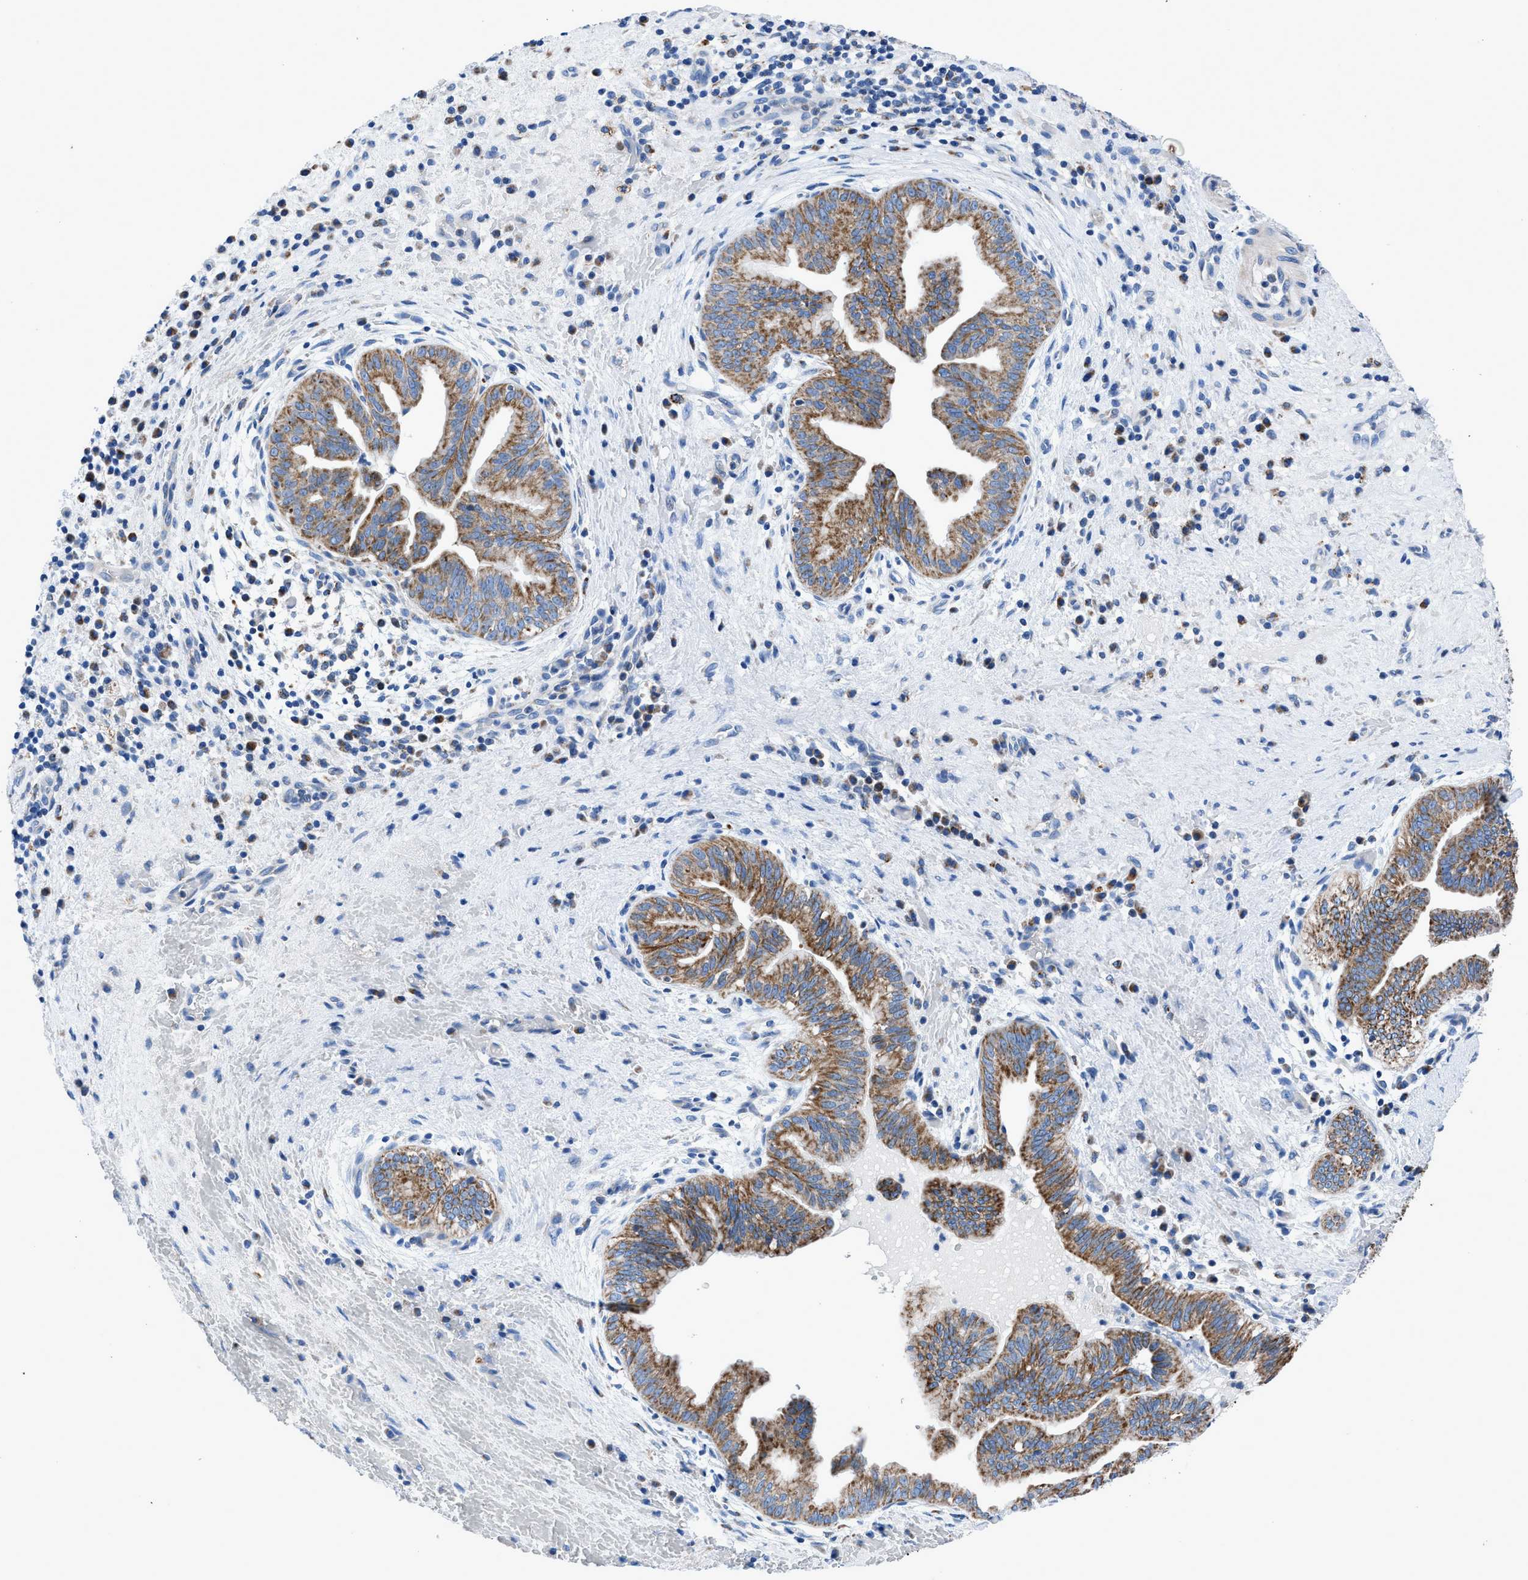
{"staining": {"intensity": "moderate", "quantity": ">75%", "location": "cytoplasmic/membranous"}, "tissue": "liver cancer", "cell_type": "Tumor cells", "image_type": "cancer", "snomed": [{"axis": "morphology", "description": "Cholangiocarcinoma"}, {"axis": "topography", "description": "Liver"}], "caption": "High-magnification brightfield microscopy of liver cancer stained with DAB (brown) and counterstained with hematoxylin (blue). tumor cells exhibit moderate cytoplasmic/membranous expression is present in about>75% of cells. (DAB (3,3'-diaminobenzidine) IHC, brown staining for protein, blue staining for nuclei).", "gene": "ZDHHC3", "patient": {"sex": "female", "age": 38}}